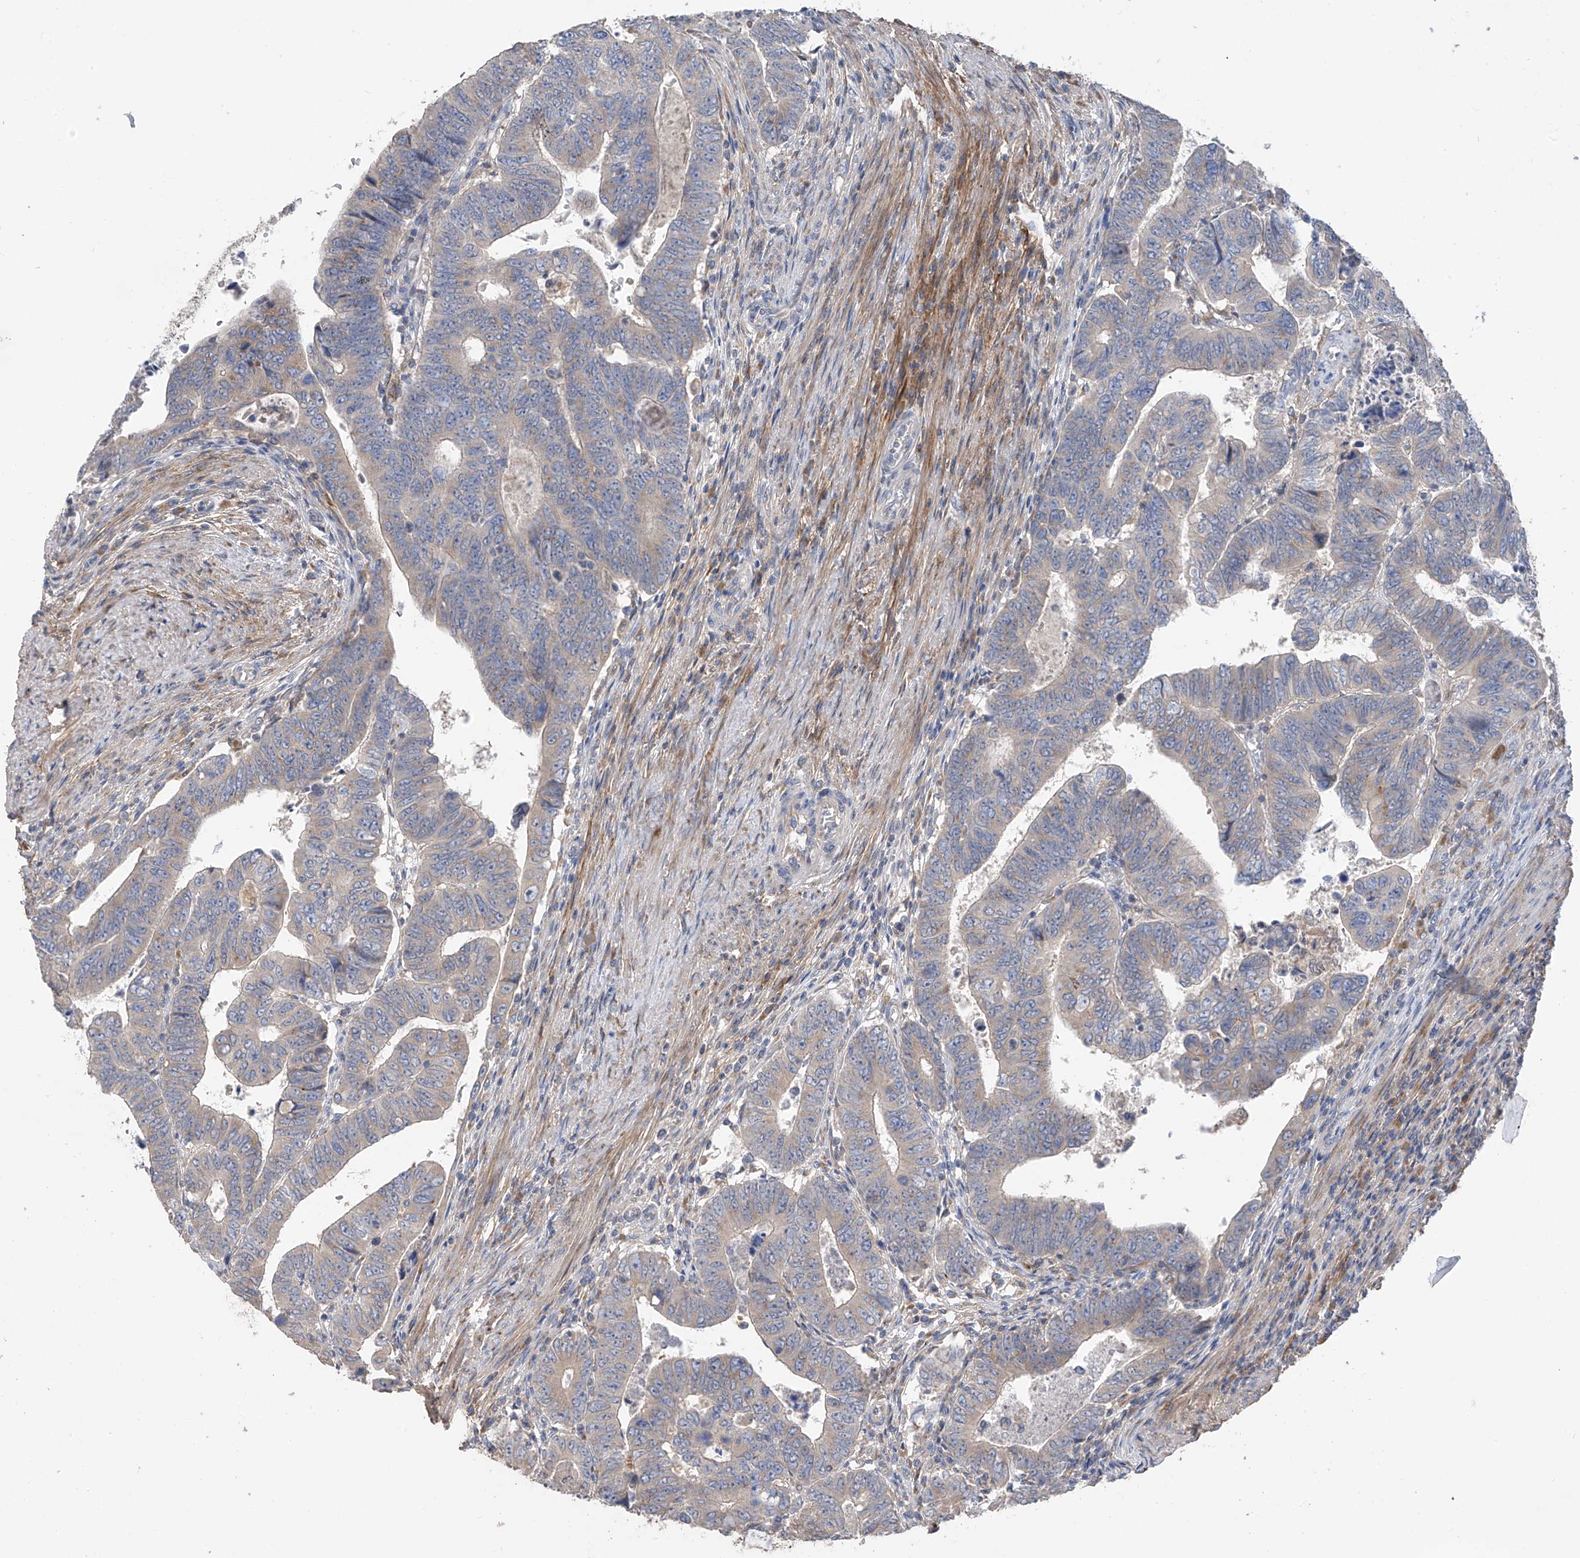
{"staining": {"intensity": "negative", "quantity": "none", "location": "none"}, "tissue": "colorectal cancer", "cell_type": "Tumor cells", "image_type": "cancer", "snomed": [{"axis": "morphology", "description": "Normal tissue, NOS"}, {"axis": "morphology", "description": "Adenocarcinoma, NOS"}, {"axis": "topography", "description": "Rectum"}], "caption": "Tumor cells are negative for protein expression in human colorectal cancer (adenocarcinoma).", "gene": "GALNTL6", "patient": {"sex": "female", "age": 65}}